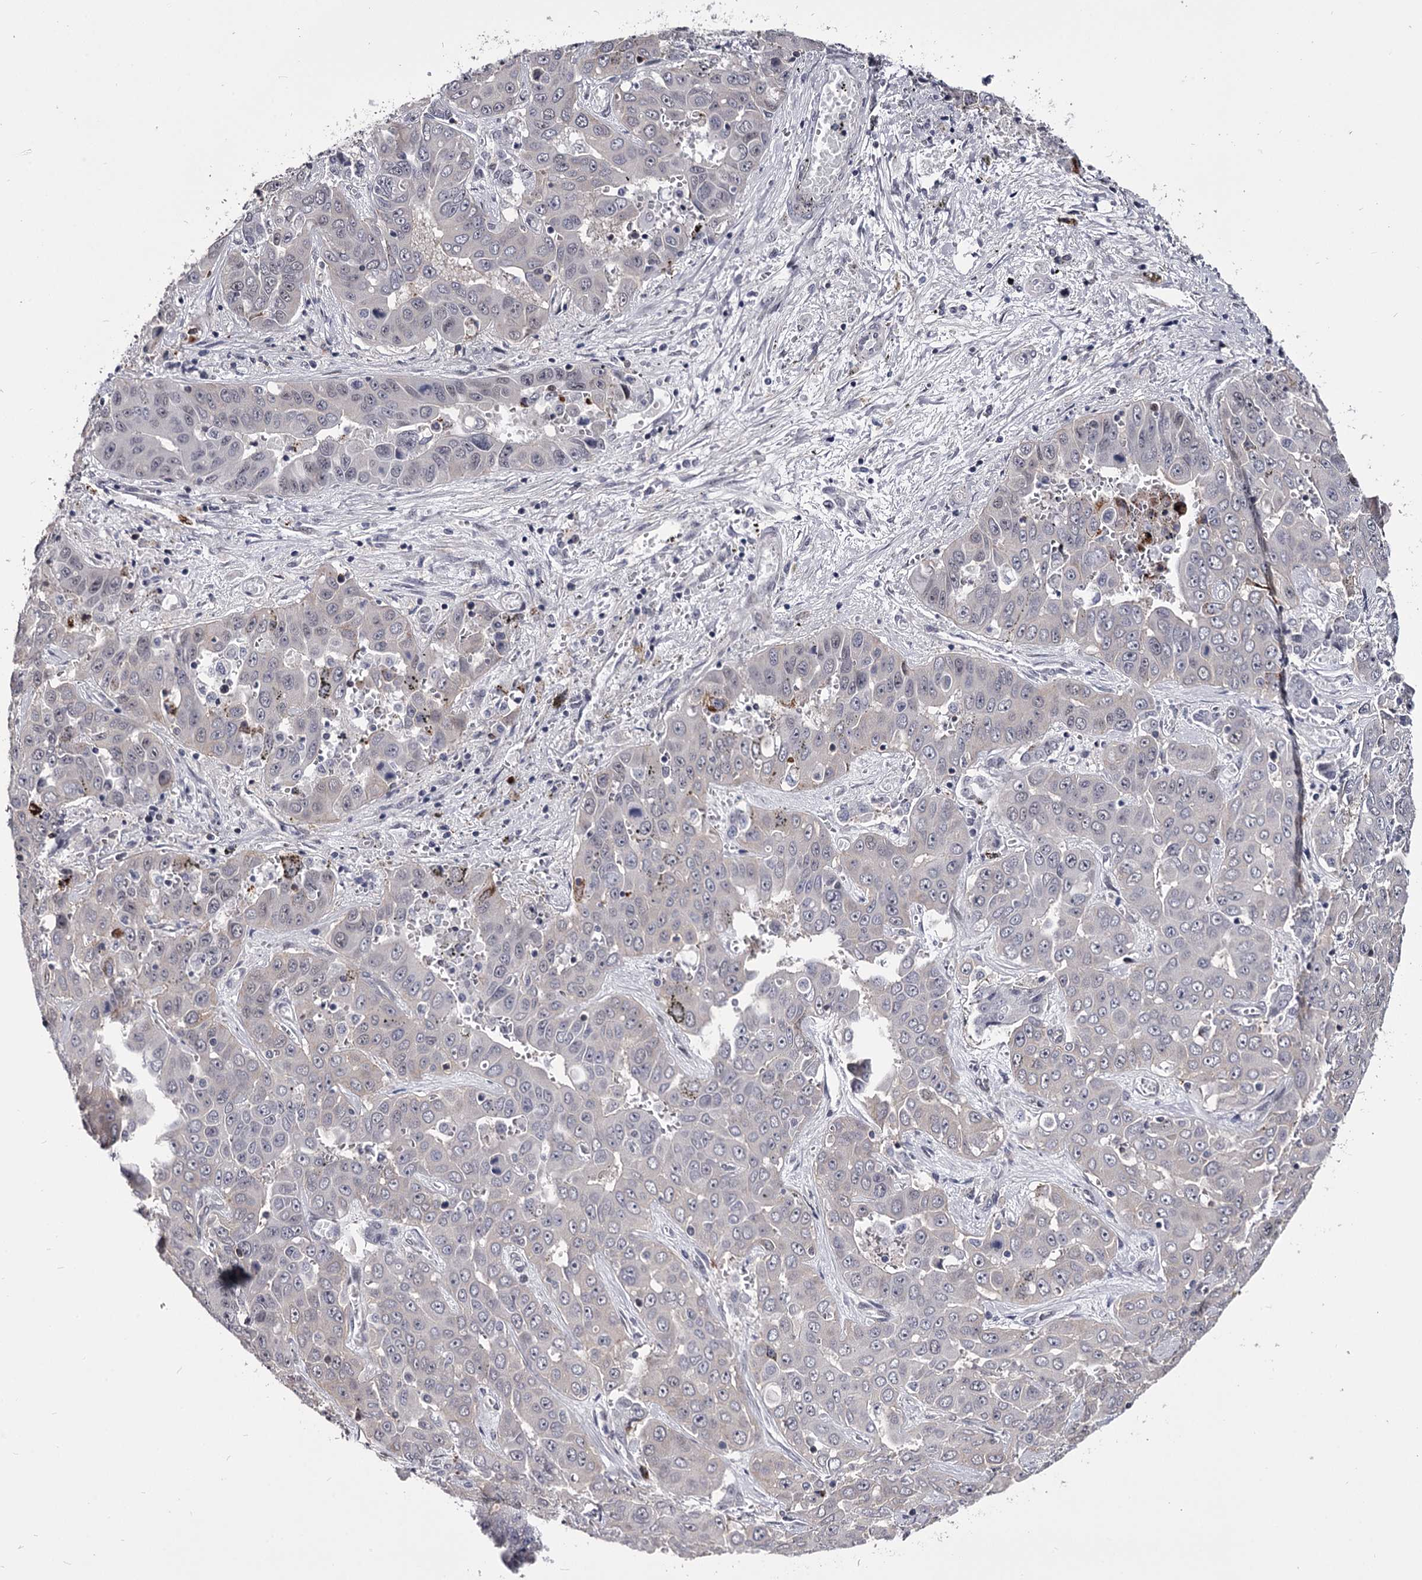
{"staining": {"intensity": "negative", "quantity": "none", "location": "none"}, "tissue": "liver cancer", "cell_type": "Tumor cells", "image_type": "cancer", "snomed": [{"axis": "morphology", "description": "Cholangiocarcinoma"}, {"axis": "topography", "description": "Liver"}], "caption": "A high-resolution histopathology image shows IHC staining of liver cancer (cholangiocarcinoma), which demonstrates no significant expression in tumor cells.", "gene": "OVOL2", "patient": {"sex": "female", "age": 52}}